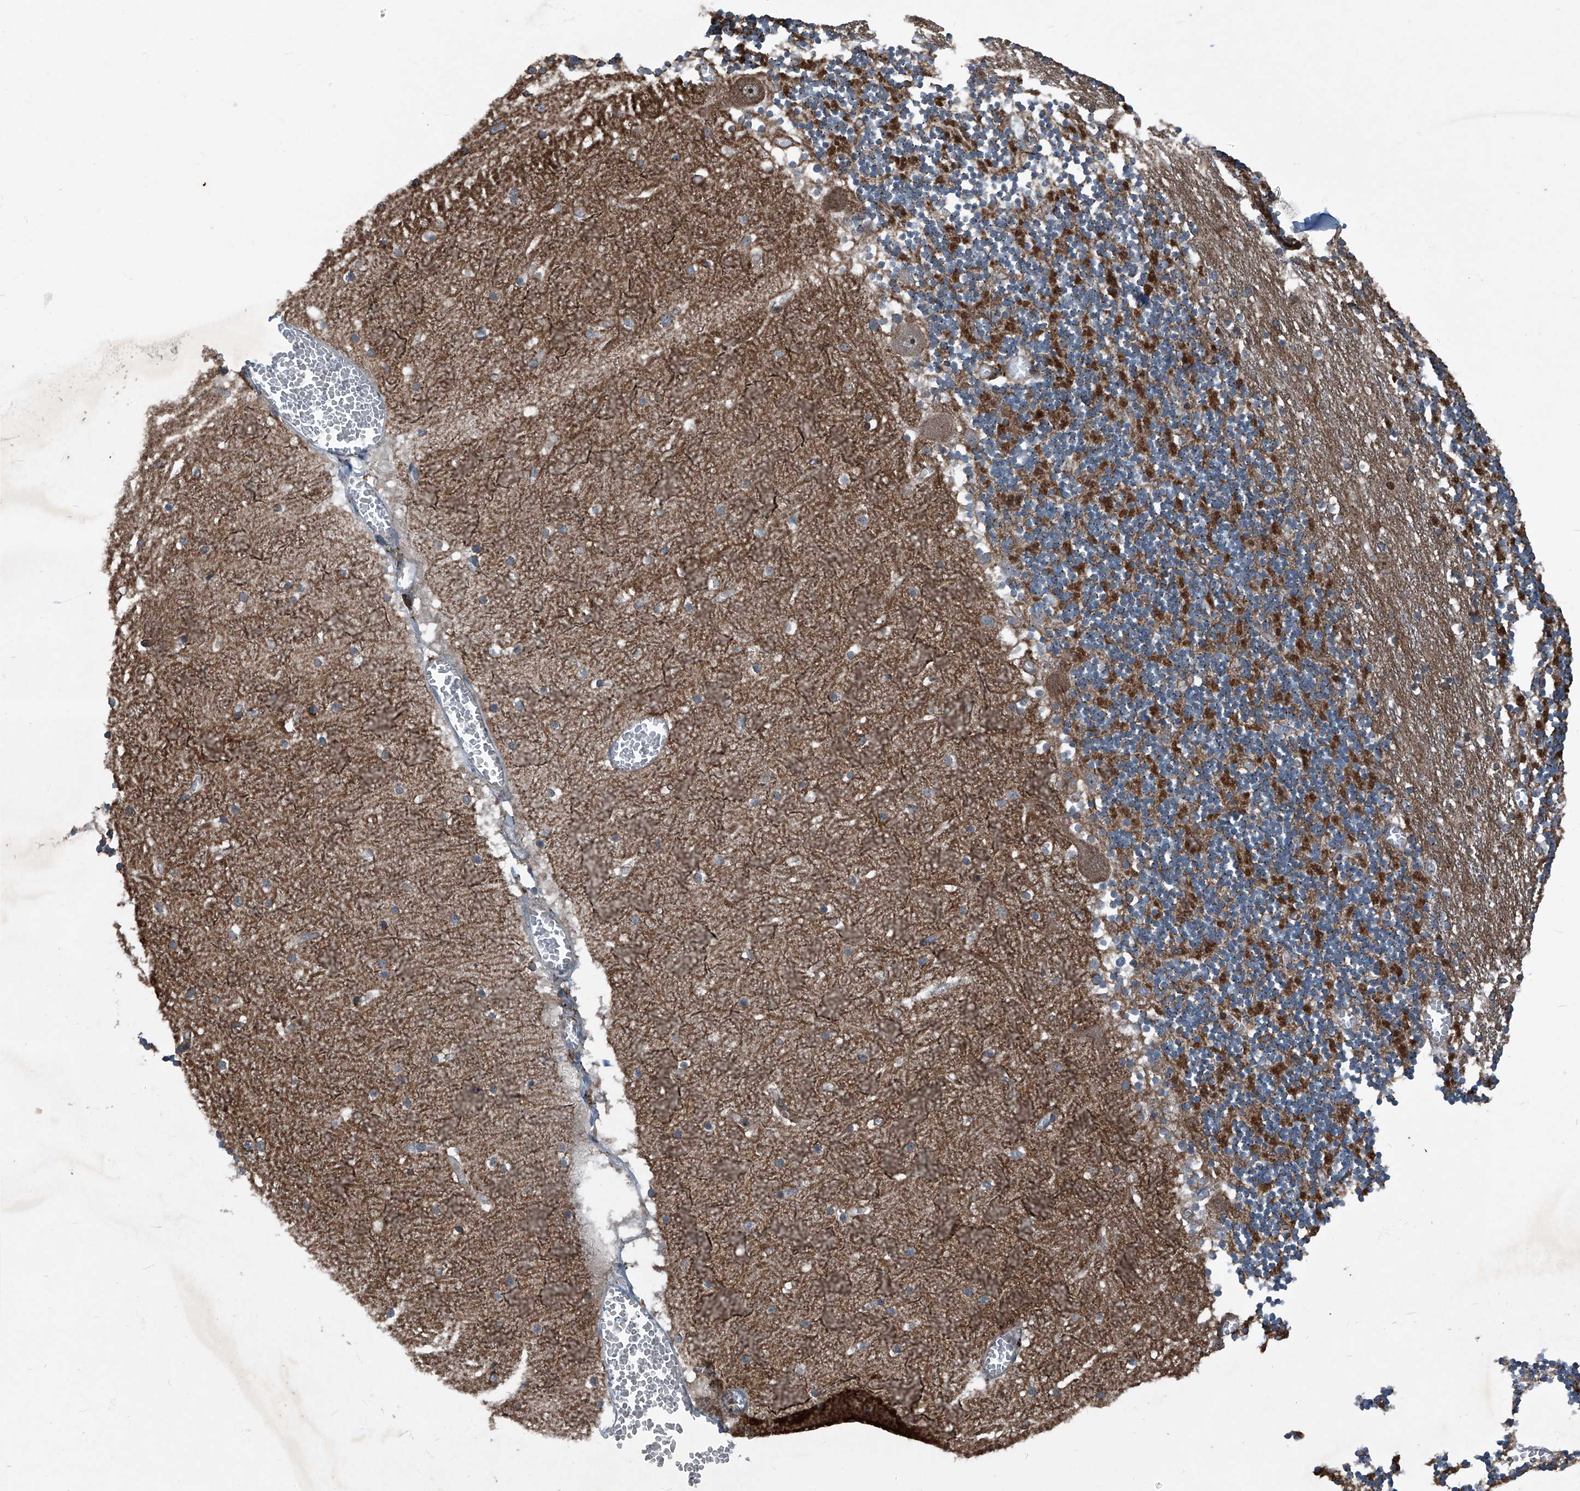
{"staining": {"intensity": "strong", "quantity": "25%-75%", "location": "cytoplasmic/membranous"}, "tissue": "cerebellum", "cell_type": "Cells in granular layer", "image_type": "normal", "snomed": [{"axis": "morphology", "description": "Normal tissue, NOS"}, {"axis": "topography", "description": "Cerebellum"}], "caption": "Protein expression analysis of benign cerebellum shows strong cytoplasmic/membranous staining in about 25%-75% of cells in granular layer.", "gene": "SENP2", "patient": {"sex": "female", "age": 28}}